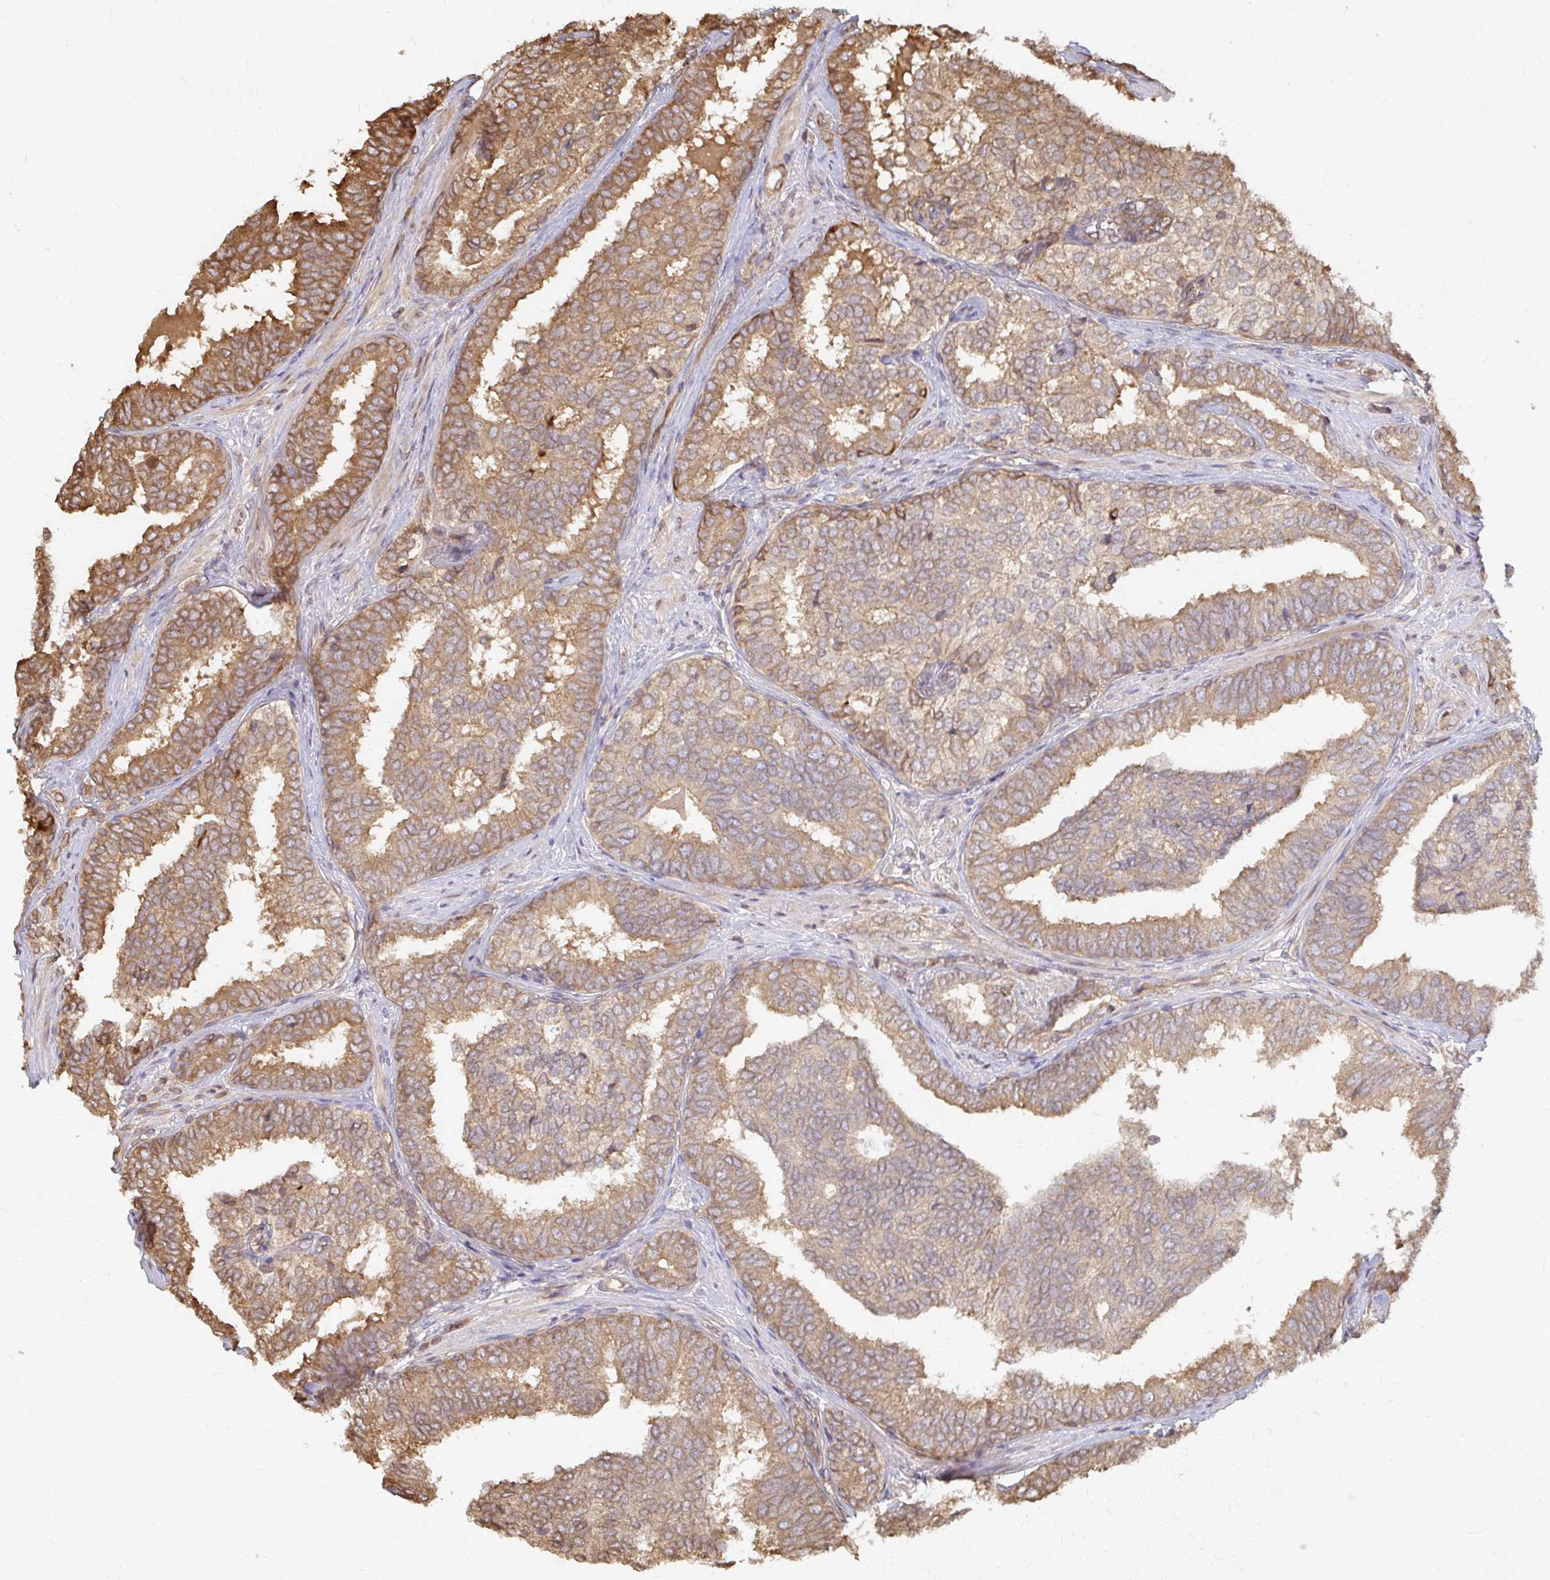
{"staining": {"intensity": "moderate", "quantity": ">75%", "location": "cytoplasmic/membranous"}, "tissue": "prostate cancer", "cell_type": "Tumor cells", "image_type": "cancer", "snomed": [{"axis": "morphology", "description": "Adenocarcinoma, High grade"}, {"axis": "topography", "description": "Prostate"}], "caption": "A high-resolution histopathology image shows IHC staining of prostate adenocarcinoma (high-grade), which displays moderate cytoplasmic/membranous expression in about >75% of tumor cells. (DAB IHC with brightfield microscopy, high magnification).", "gene": "ARHGAP35", "patient": {"sex": "male", "age": 72}}